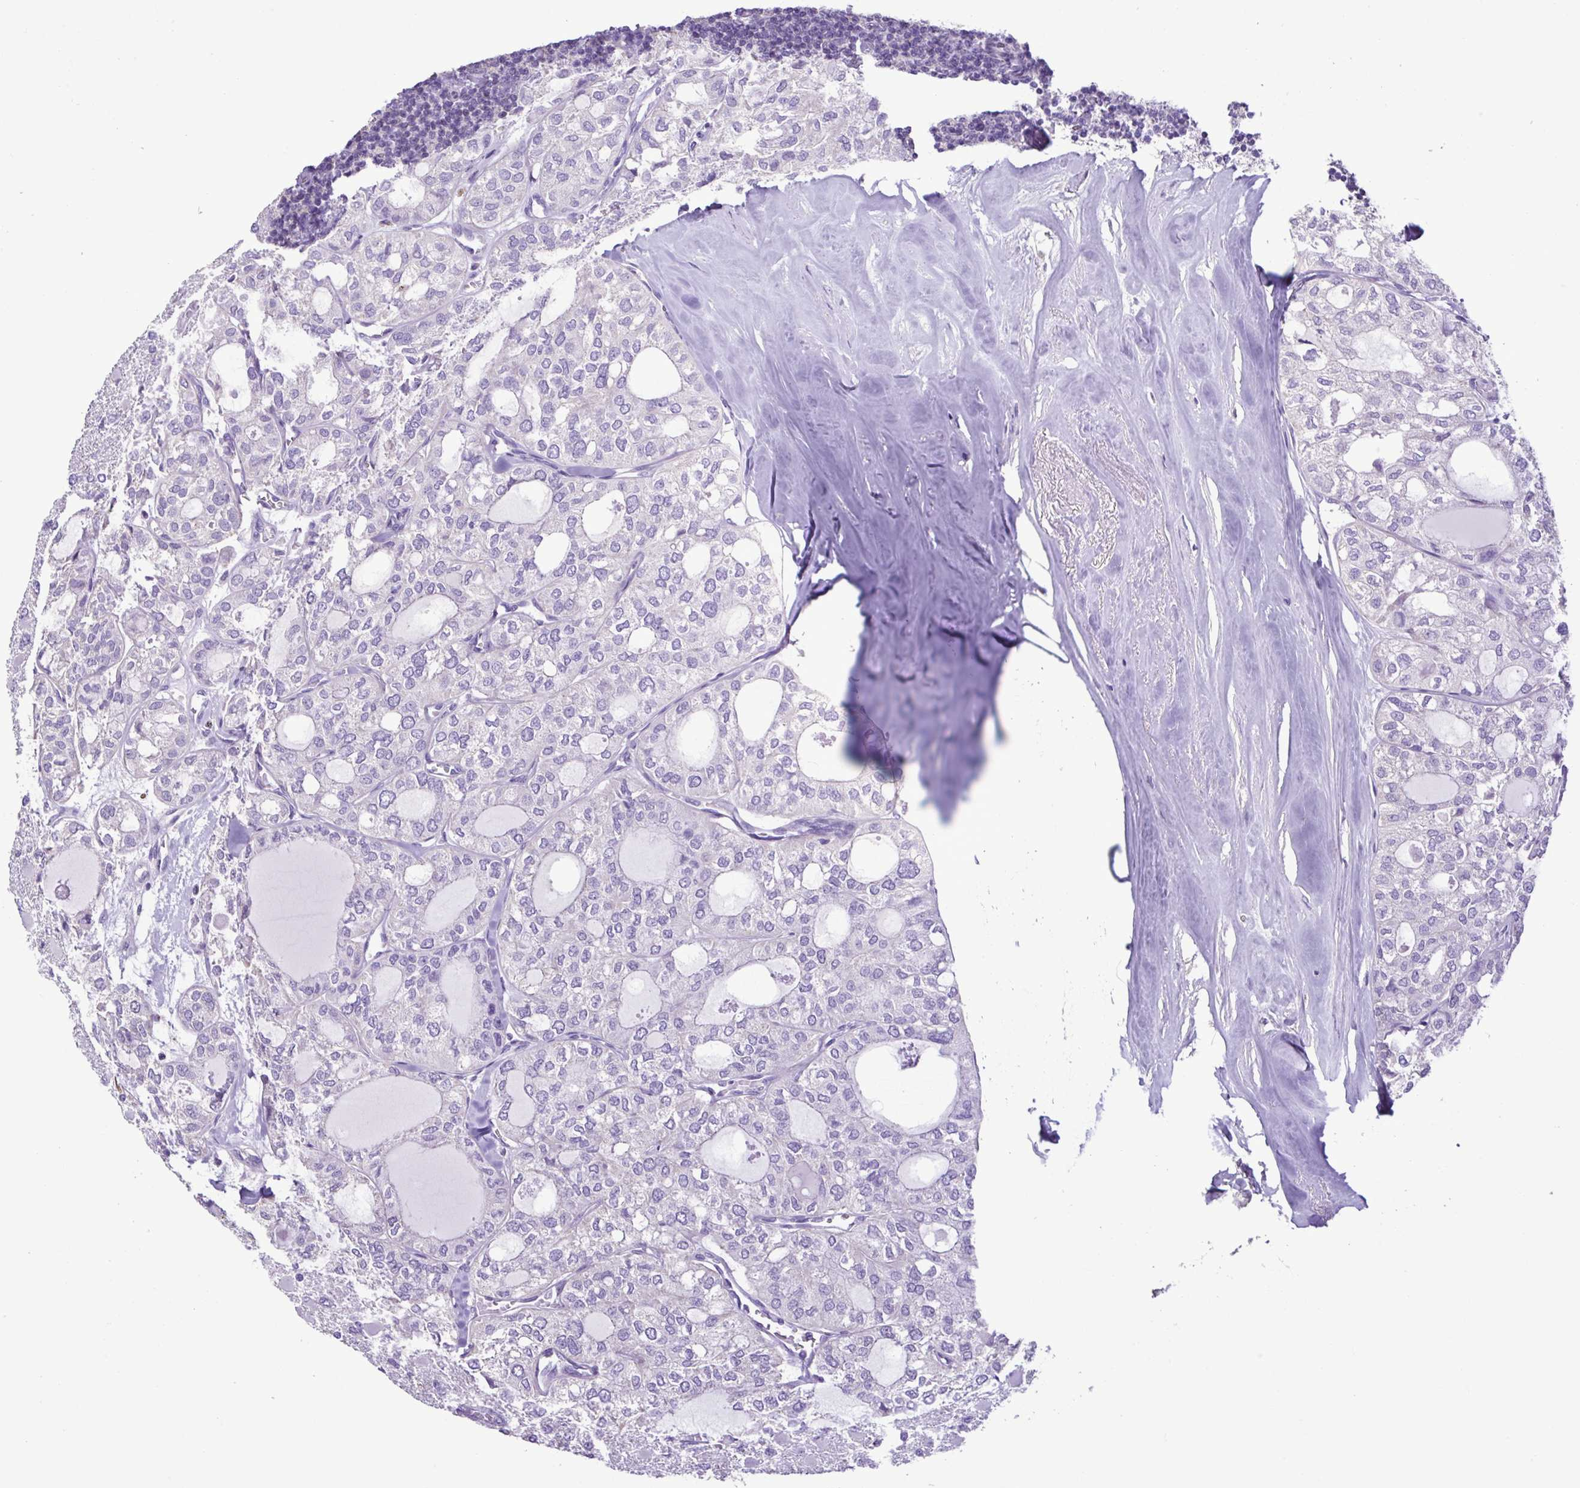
{"staining": {"intensity": "negative", "quantity": "none", "location": "none"}, "tissue": "thyroid cancer", "cell_type": "Tumor cells", "image_type": "cancer", "snomed": [{"axis": "morphology", "description": "Follicular adenoma carcinoma, NOS"}, {"axis": "topography", "description": "Thyroid gland"}], "caption": "Micrograph shows no significant protein expression in tumor cells of thyroid cancer (follicular adenoma carcinoma).", "gene": "PLA2G4E", "patient": {"sex": "male", "age": 75}}